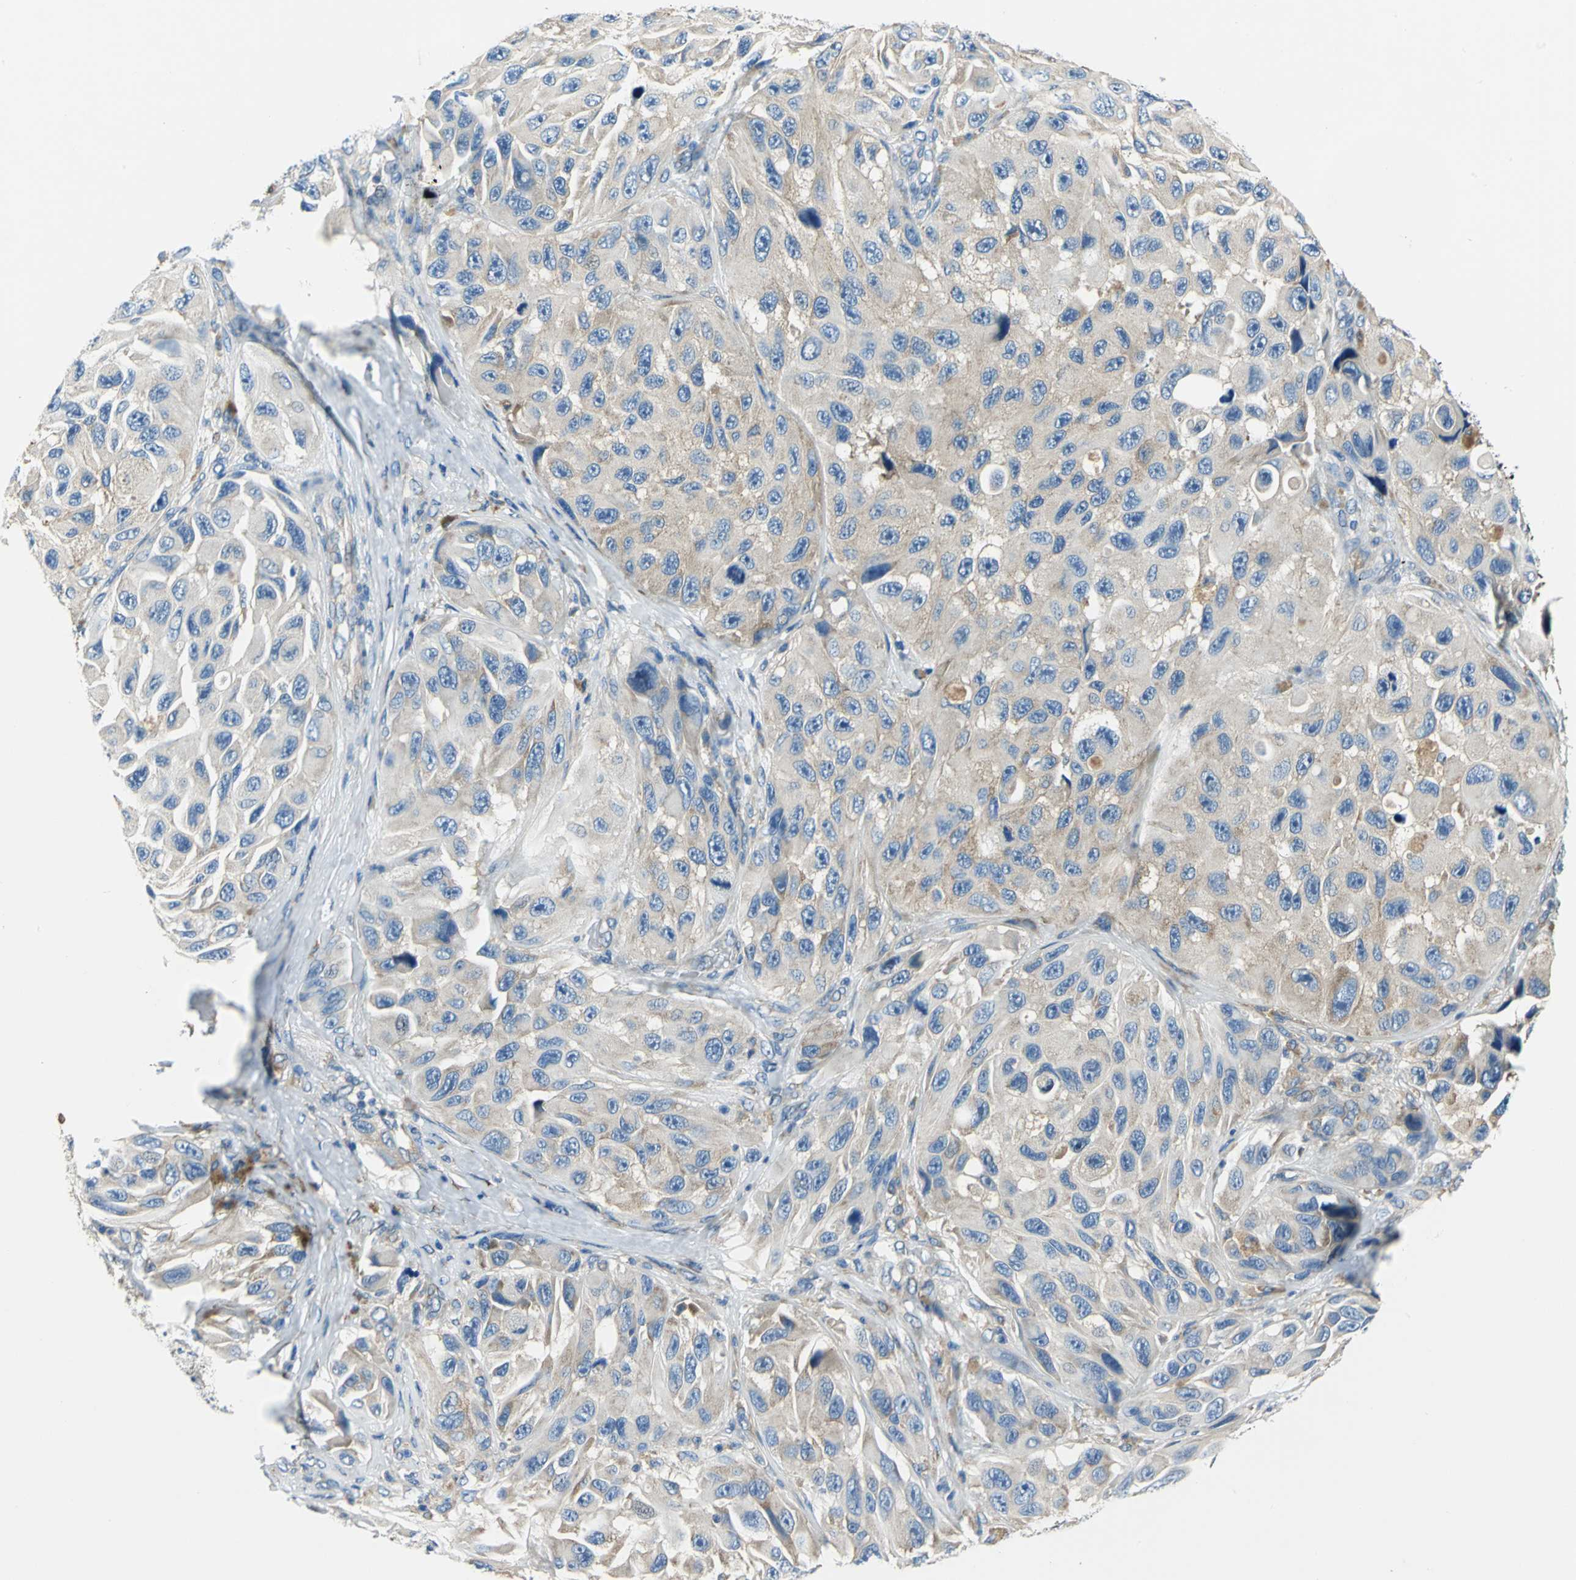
{"staining": {"intensity": "weak", "quantity": "25%-75%", "location": "cytoplasmic/membranous"}, "tissue": "melanoma", "cell_type": "Tumor cells", "image_type": "cancer", "snomed": [{"axis": "morphology", "description": "Malignant melanoma, NOS"}, {"axis": "topography", "description": "Skin"}], "caption": "High-magnification brightfield microscopy of malignant melanoma stained with DAB (3,3'-diaminobenzidine) (brown) and counterstained with hematoxylin (blue). tumor cells exhibit weak cytoplasmic/membranous staining is appreciated in approximately25%-75% of cells. The staining is performed using DAB (3,3'-diaminobenzidine) brown chromogen to label protein expression. The nuclei are counter-stained blue using hematoxylin.", "gene": "TRIM25", "patient": {"sex": "female", "age": 73}}